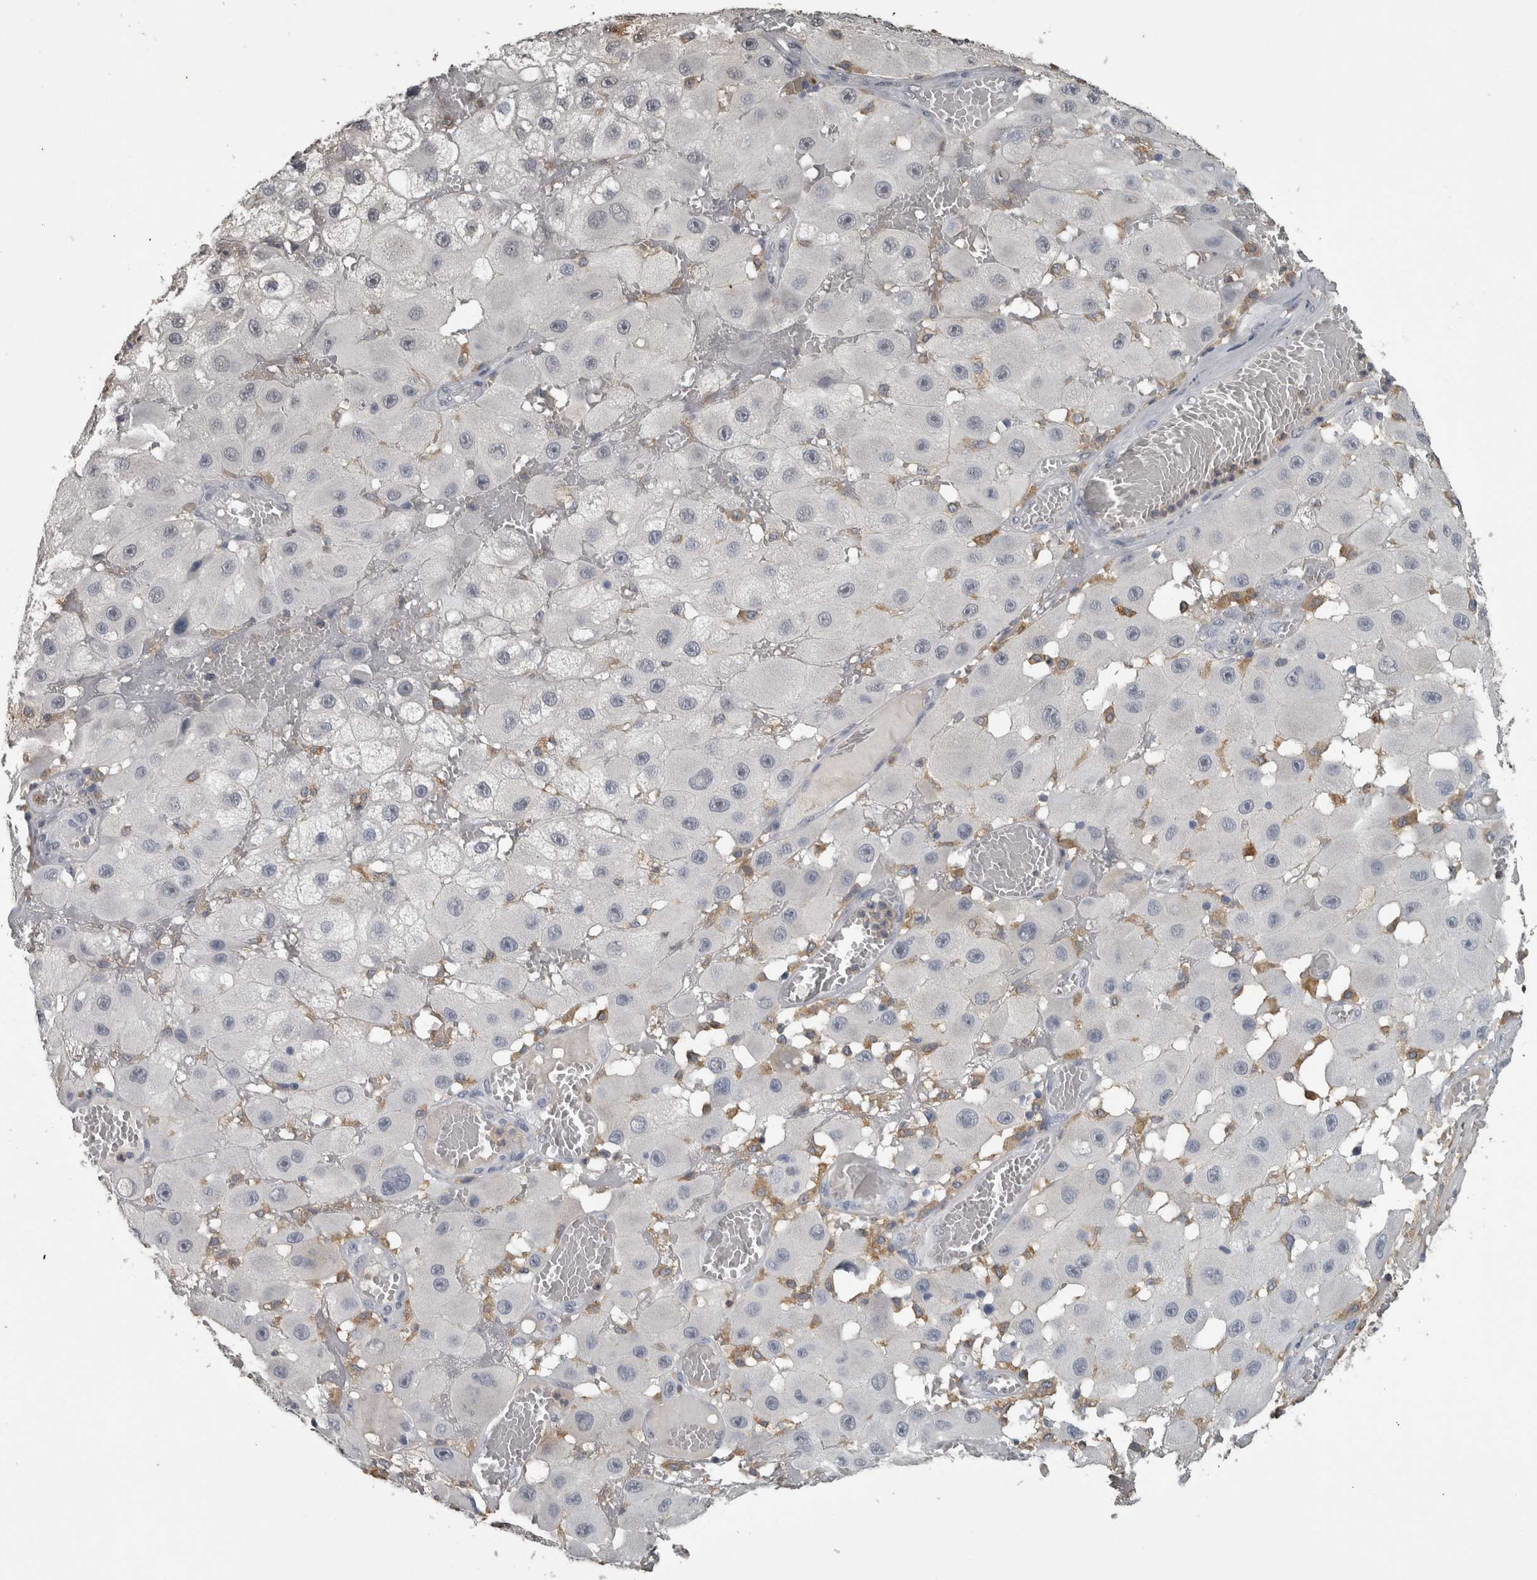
{"staining": {"intensity": "negative", "quantity": "none", "location": "none"}, "tissue": "melanoma", "cell_type": "Tumor cells", "image_type": "cancer", "snomed": [{"axis": "morphology", "description": "Malignant melanoma, NOS"}, {"axis": "topography", "description": "Skin"}], "caption": "IHC of human melanoma demonstrates no expression in tumor cells.", "gene": "PIK3AP1", "patient": {"sex": "female", "age": 81}}